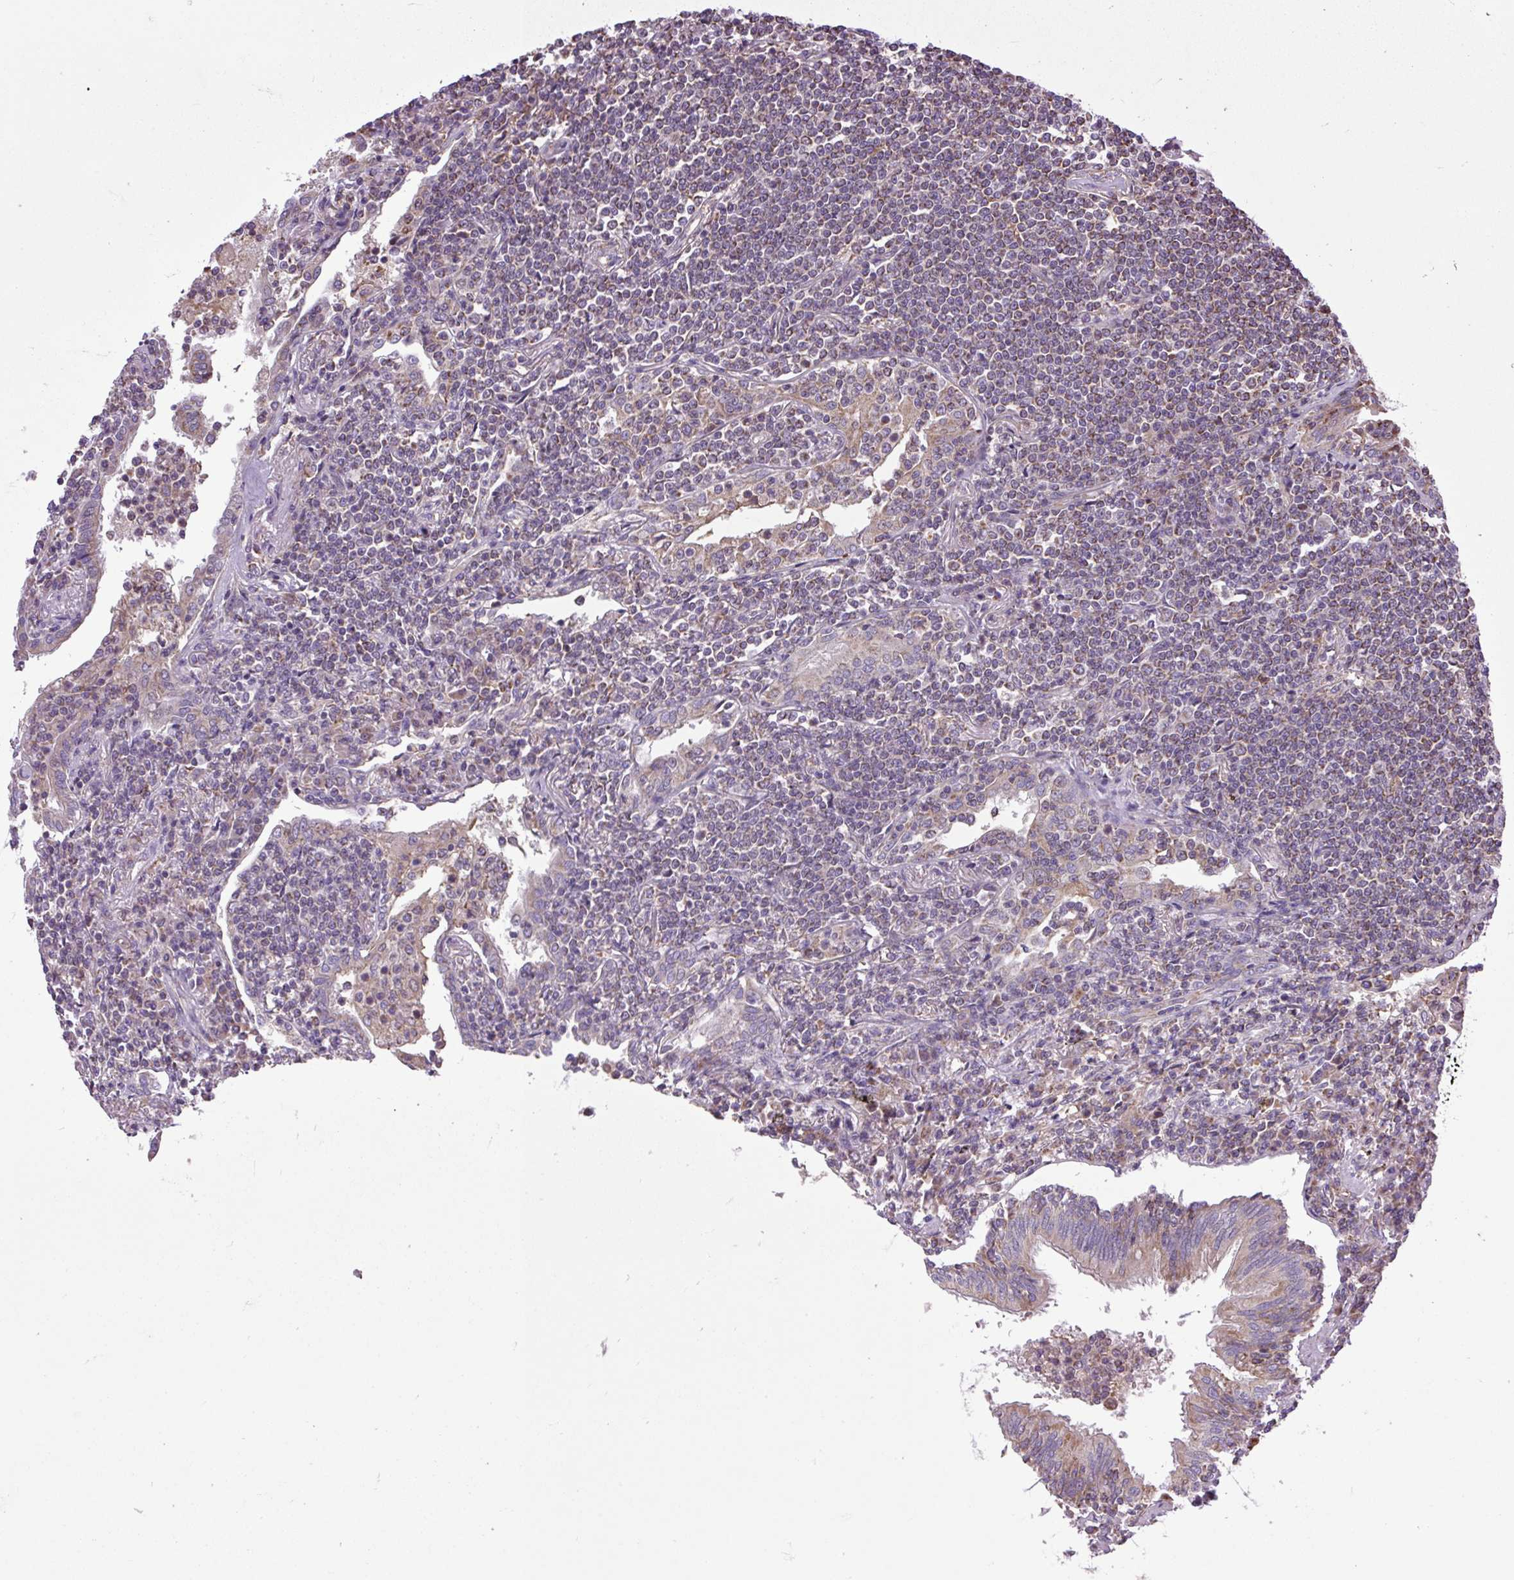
{"staining": {"intensity": "weak", "quantity": "<25%", "location": "cytoplasmic/membranous"}, "tissue": "lymphoma", "cell_type": "Tumor cells", "image_type": "cancer", "snomed": [{"axis": "morphology", "description": "Malignant lymphoma, non-Hodgkin's type, Low grade"}, {"axis": "topography", "description": "Lung"}], "caption": "Protein analysis of malignant lymphoma, non-Hodgkin's type (low-grade) displays no significant staining in tumor cells. (Stains: DAB immunohistochemistry (IHC) with hematoxylin counter stain, Microscopy: brightfield microscopy at high magnification).", "gene": "PLCG1", "patient": {"sex": "female", "age": 71}}